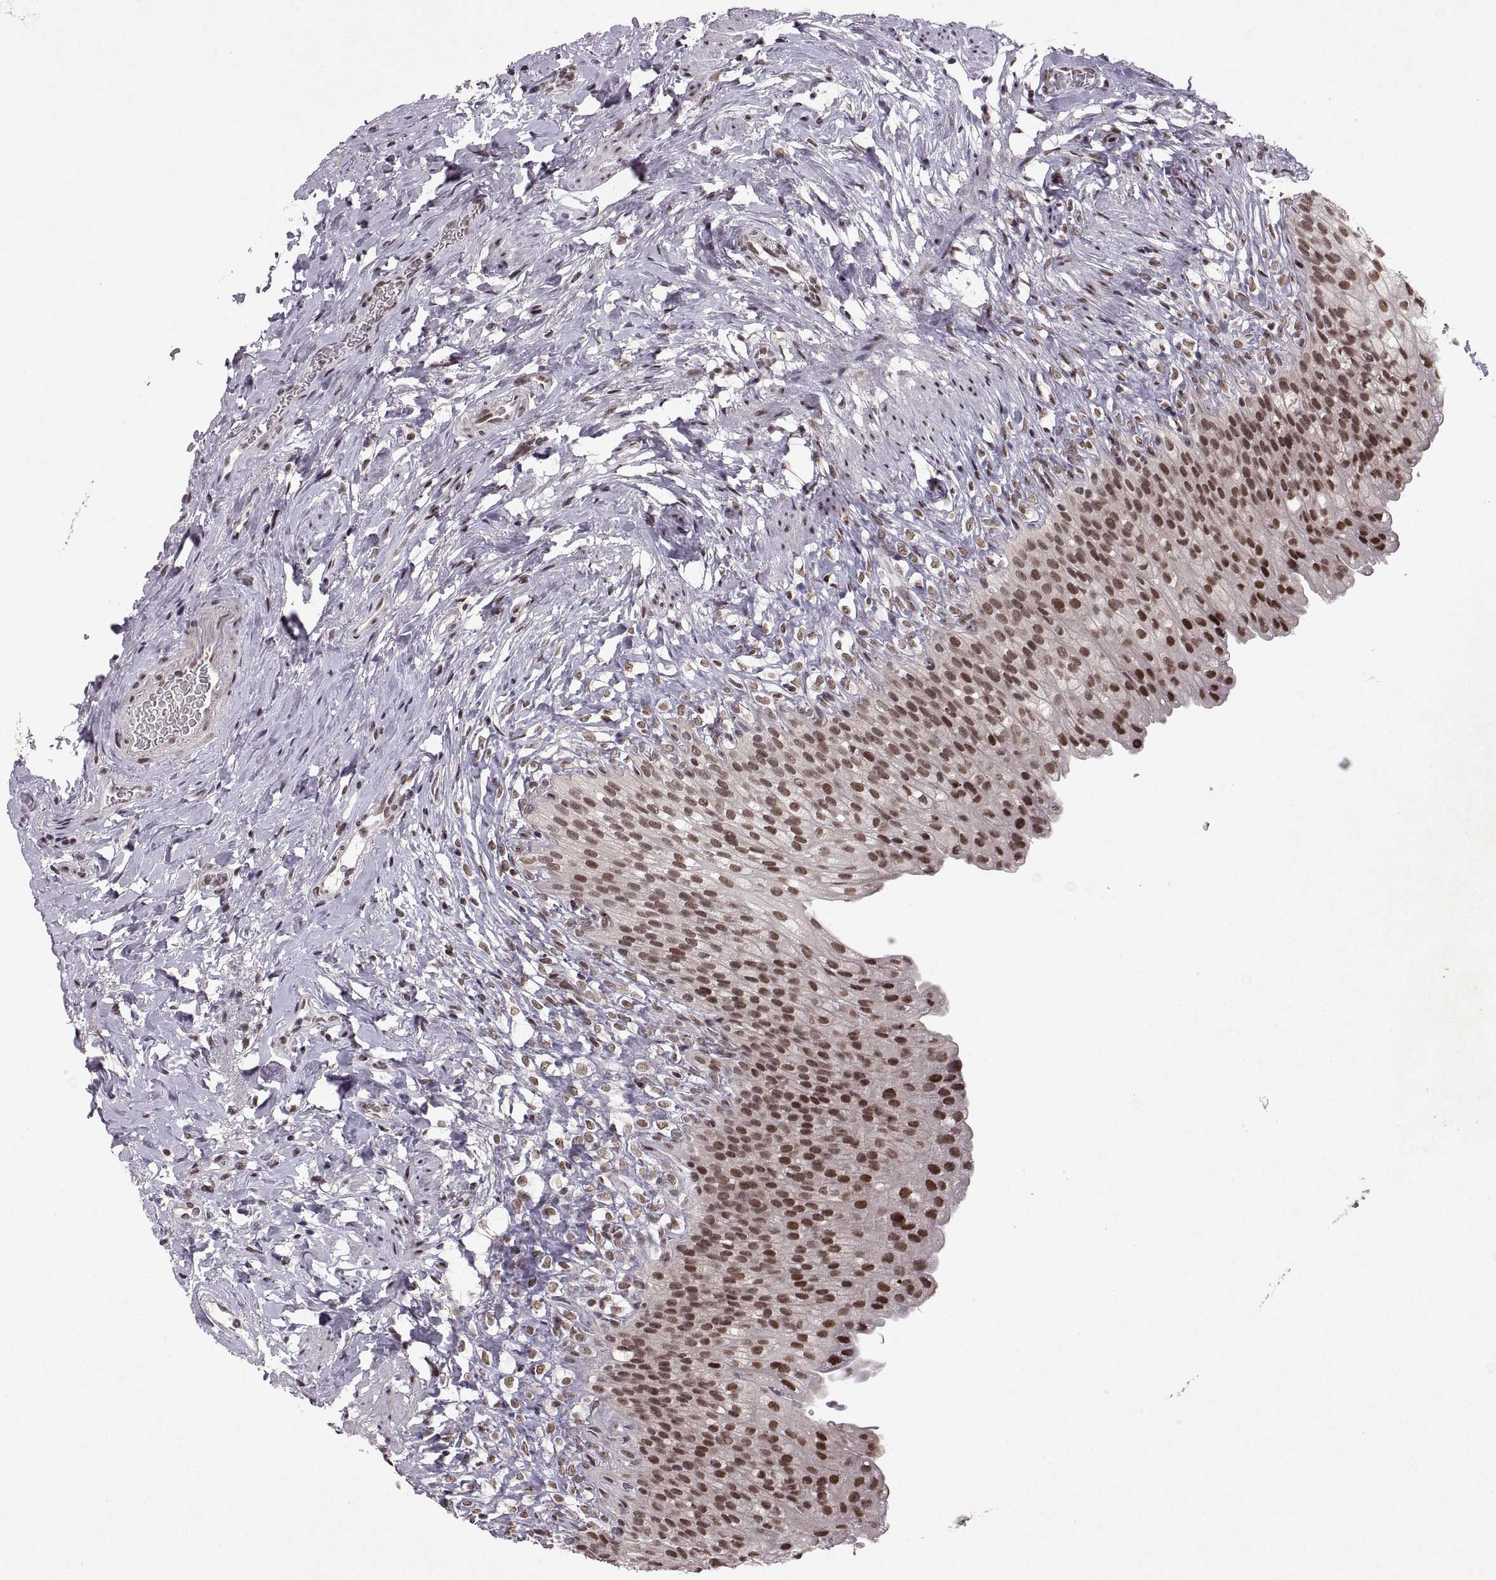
{"staining": {"intensity": "strong", "quantity": ">75%", "location": "nuclear"}, "tissue": "urinary bladder", "cell_type": "Urothelial cells", "image_type": "normal", "snomed": [{"axis": "morphology", "description": "Normal tissue, NOS"}, {"axis": "topography", "description": "Urinary bladder"}], "caption": "About >75% of urothelial cells in benign urinary bladder reveal strong nuclear protein expression as visualized by brown immunohistochemical staining.", "gene": "MT1E", "patient": {"sex": "male", "age": 76}}